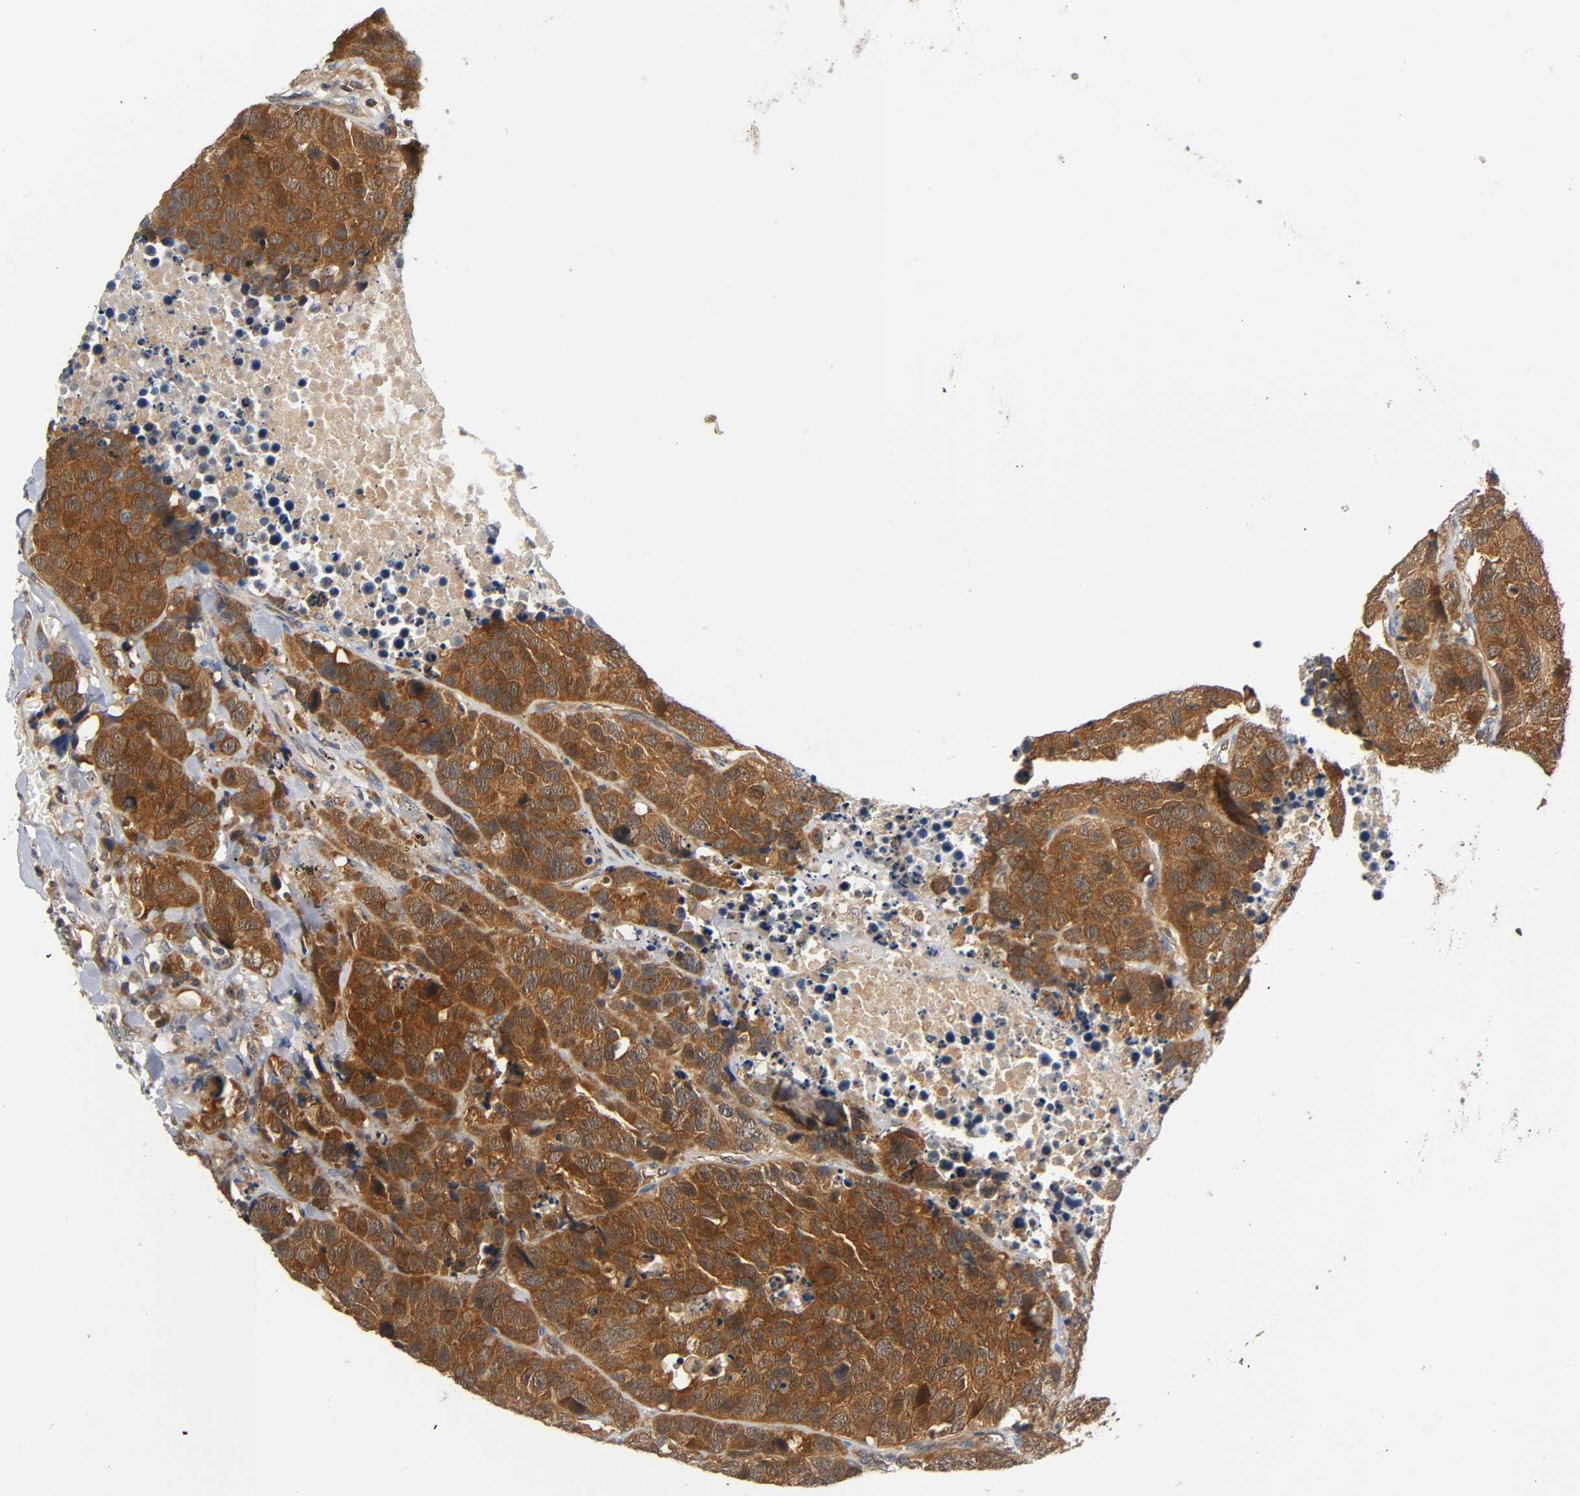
{"staining": {"intensity": "strong", "quantity": ">75%", "location": "cytoplasmic/membranous"}, "tissue": "carcinoid", "cell_type": "Tumor cells", "image_type": "cancer", "snomed": [{"axis": "morphology", "description": "Carcinoid, malignant, NOS"}, {"axis": "topography", "description": "Lung"}], "caption": "Carcinoid stained with DAB IHC exhibits high levels of strong cytoplasmic/membranous staining in approximately >75% of tumor cells.", "gene": "PRKAB1", "patient": {"sex": "male", "age": 60}}